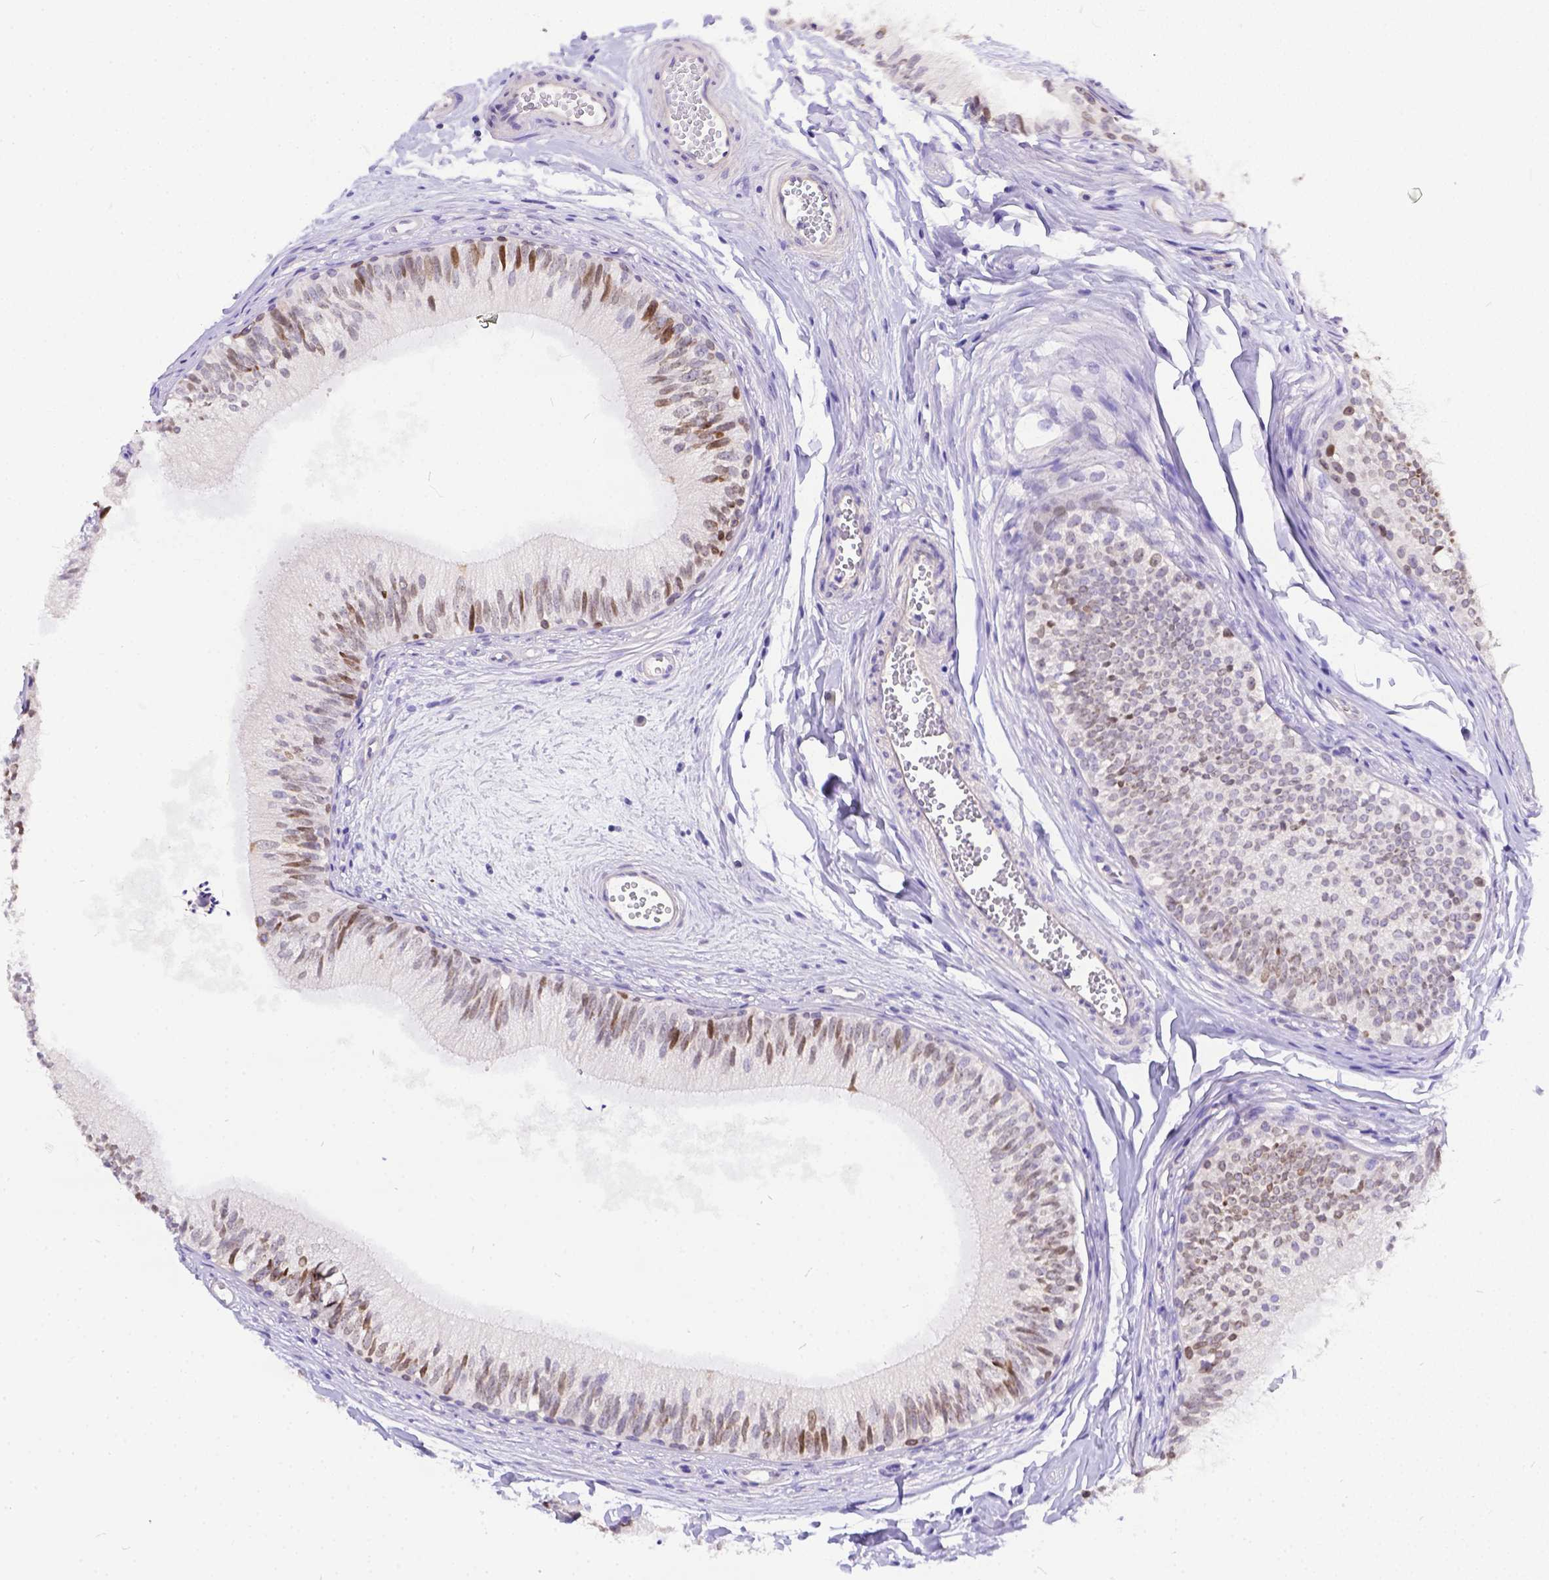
{"staining": {"intensity": "moderate", "quantity": "25%-75%", "location": "cytoplasmic/membranous,nuclear"}, "tissue": "epididymis", "cell_type": "Glandular cells", "image_type": "normal", "snomed": [{"axis": "morphology", "description": "Normal tissue, NOS"}, {"axis": "topography", "description": "Epididymis"}], "caption": "Protein staining exhibits moderate cytoplasmic/membranous,nuclear staining in about 25%-75% of glandular cells in benign epididymis.", "gene": "DLEC1", "patient": {"sex": "male", "age": 29}}